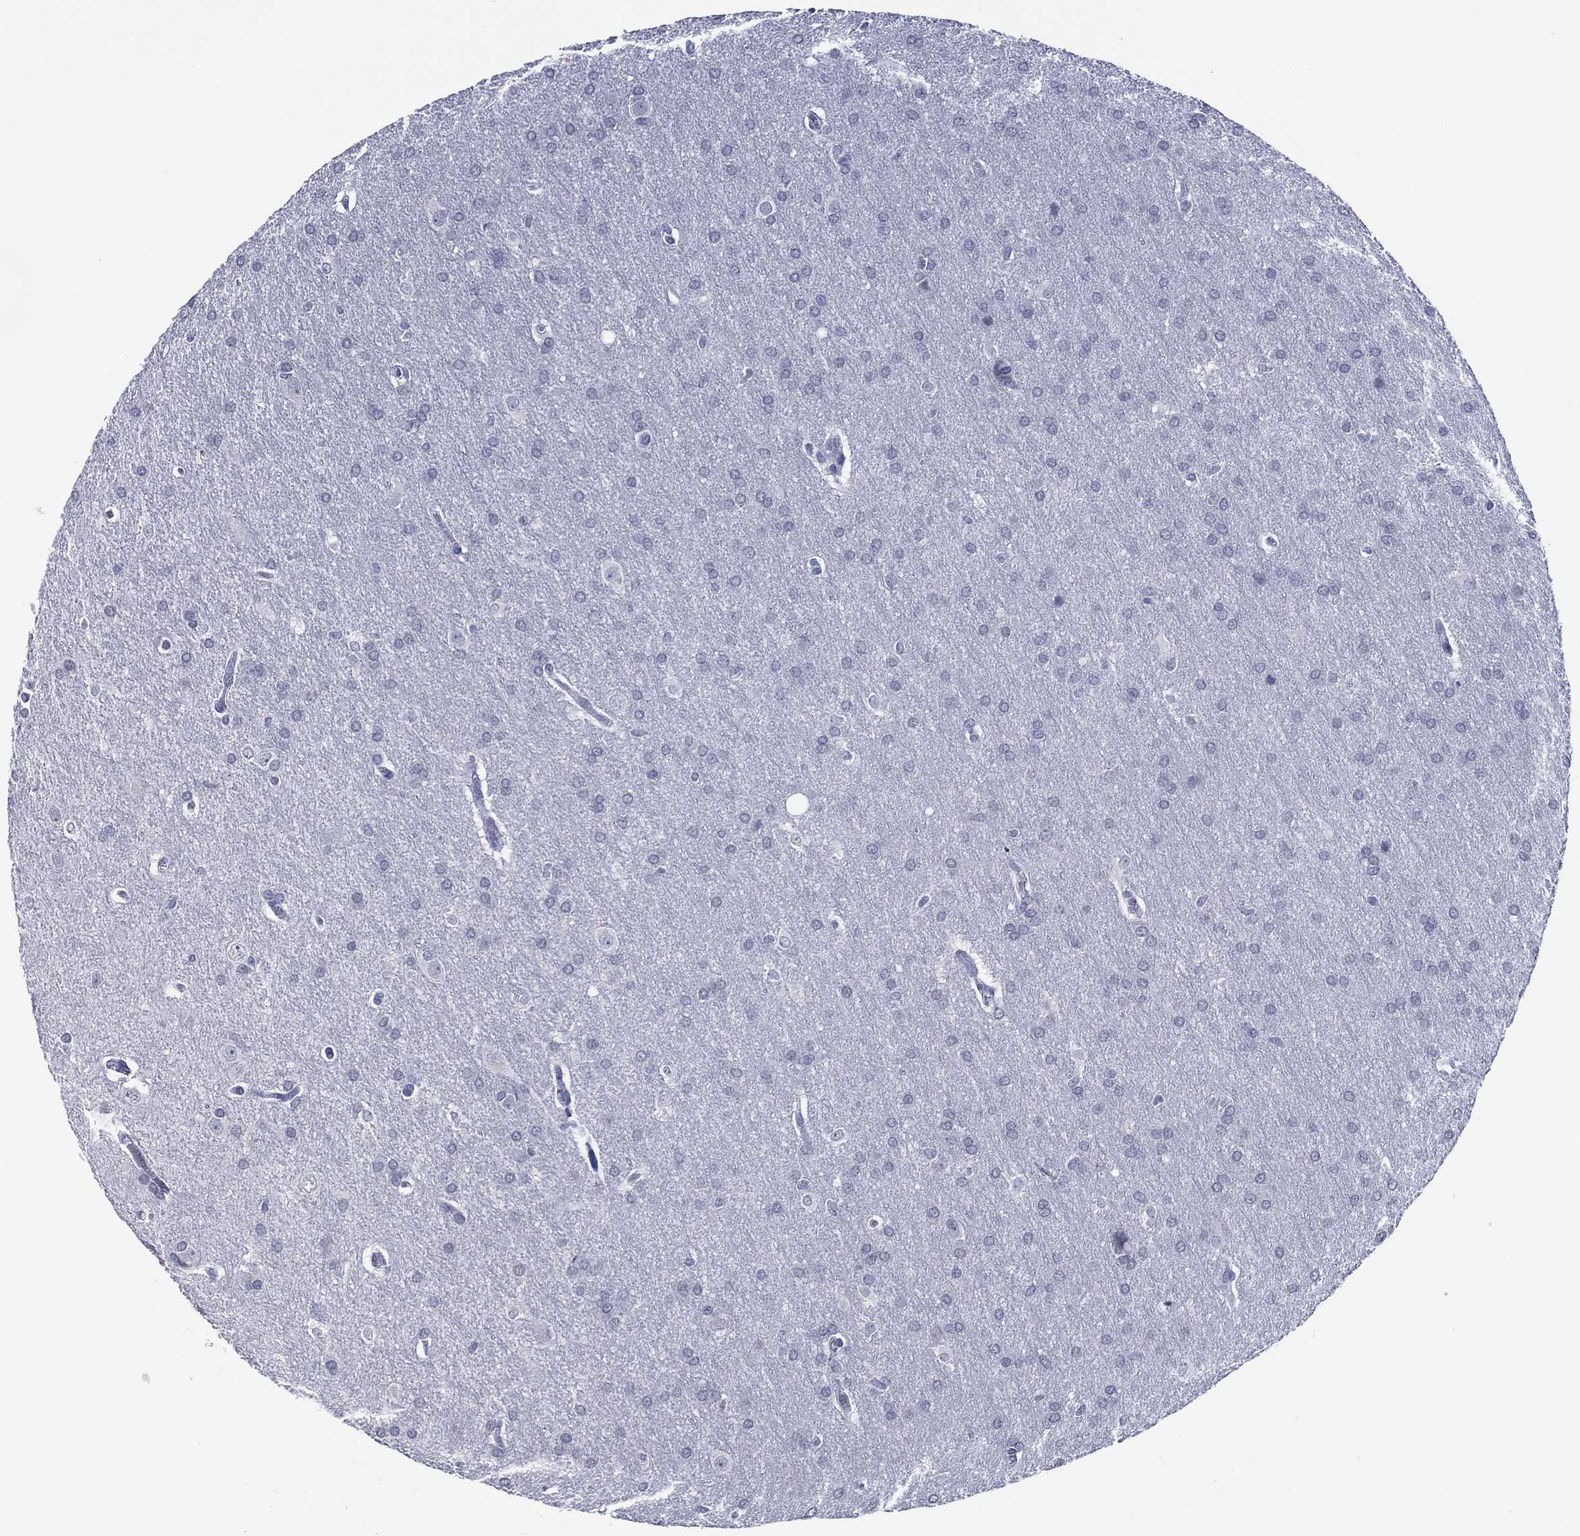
{"staining": {"intensity": "negative", "quantity": "none", "location": "none"}, "tissue": "glioma", "cell_type": "Tumor cells", "image_type": "cancer", "snomed": [{"axis": "morphology", "description": "Glioma, malignant, Low grade"}, {"axis": "topography", "description": "Brain"}], "caption": "DAB immunohistochemical staining of low-grade glioma (malignant) shows no significant expression in tumor cells.", "gene": "TRIM31", "patient": {"sex": "female", "age": 32}}